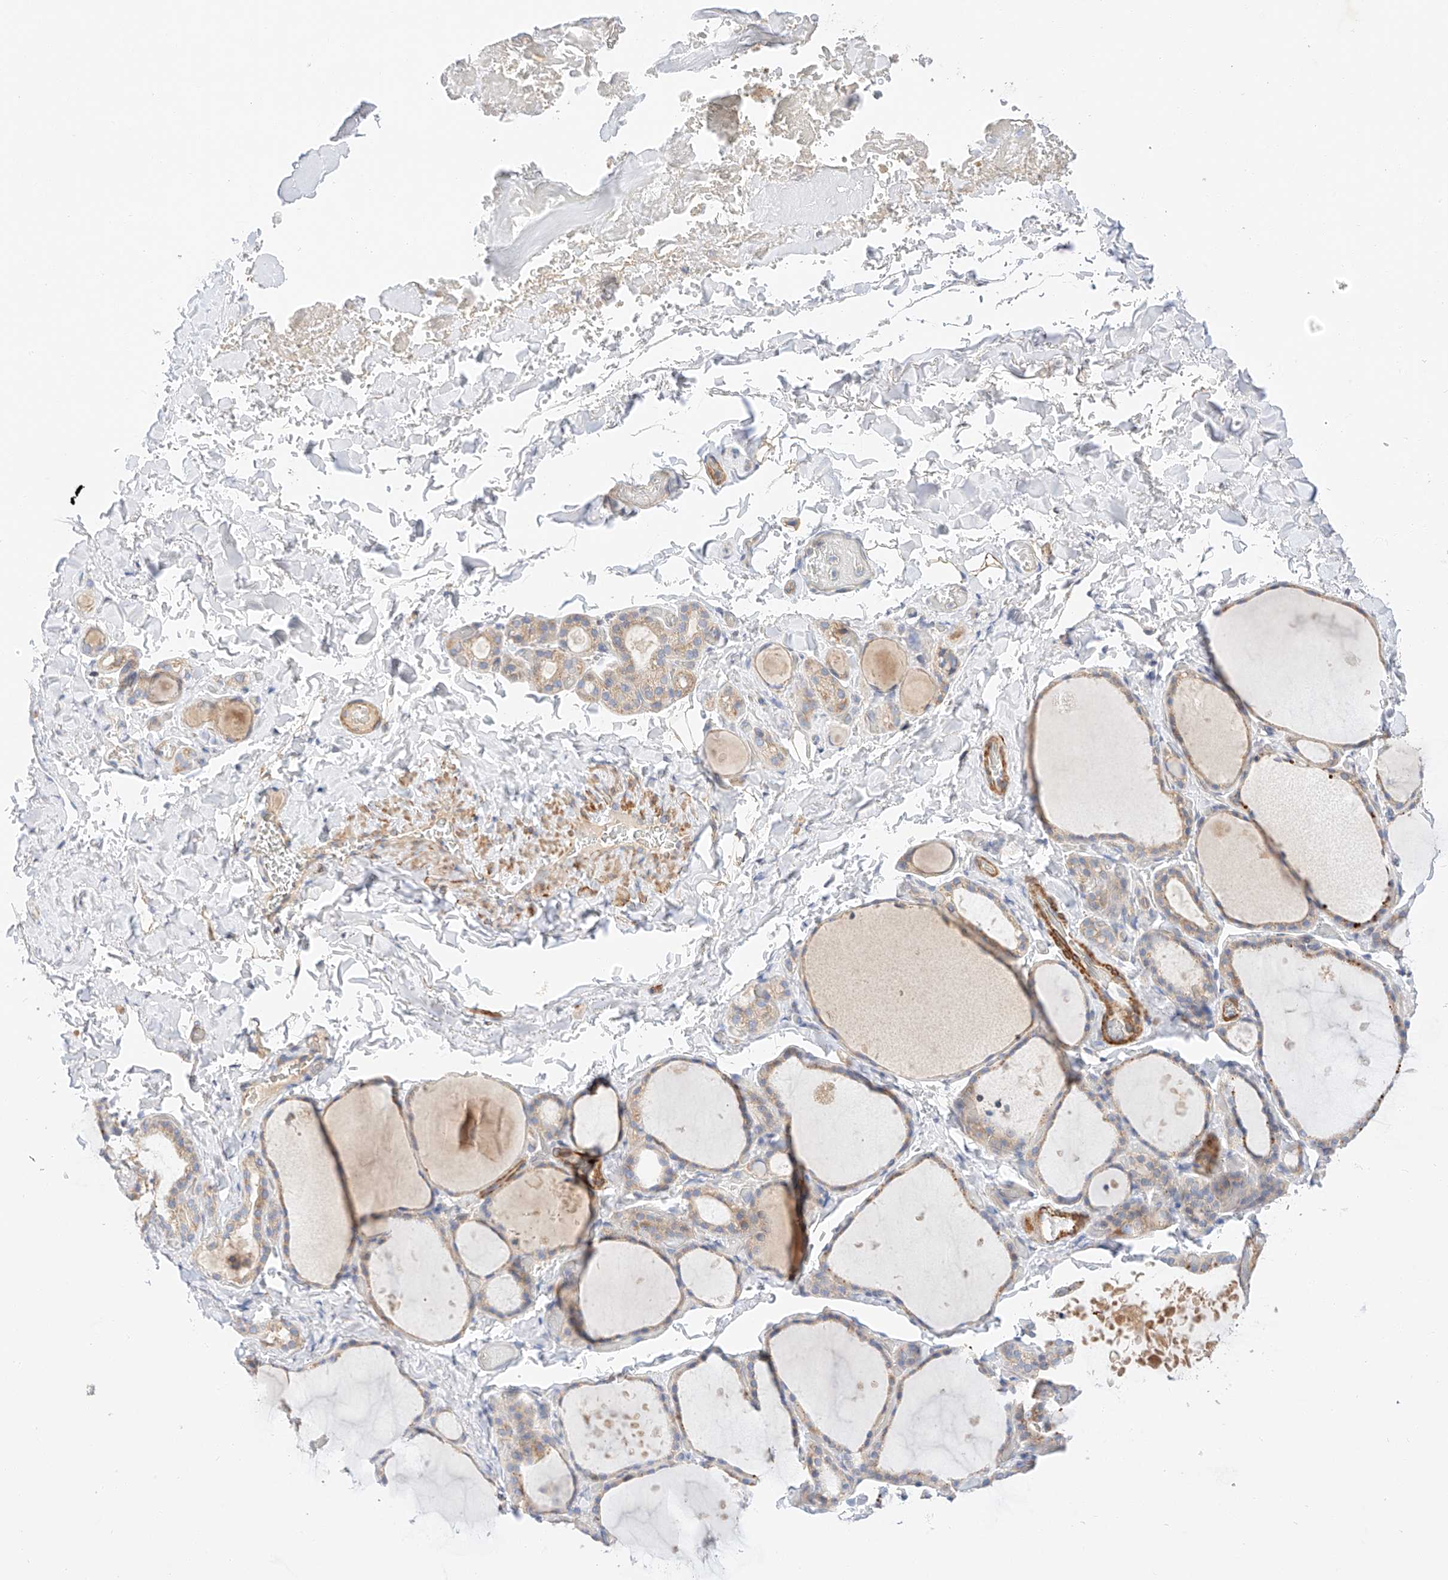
{"staining": {"intensity": "weak", "quantity": "25%-75%", "location": "cytoplasmic/membranous"}, "tissue": "thyroid gland", "cell_type": "Glandular cells", "image_type": "normal", "snomed": [{"axis": "morphology", "description": "Normal tissue, NOS"}, {"axis": "topography", "description": "Thyroid gland"}], "caption": "Immunohistochemistry (DAB (3,3'-diaminobenzidine)) staining of benign human thyroid gland exhibits weak cytoplasmic/membranous protein expression in about 25%-75% of glandular cells.", "gene": "C6orf118", "patient": {"sex": "female", "age": 44}}